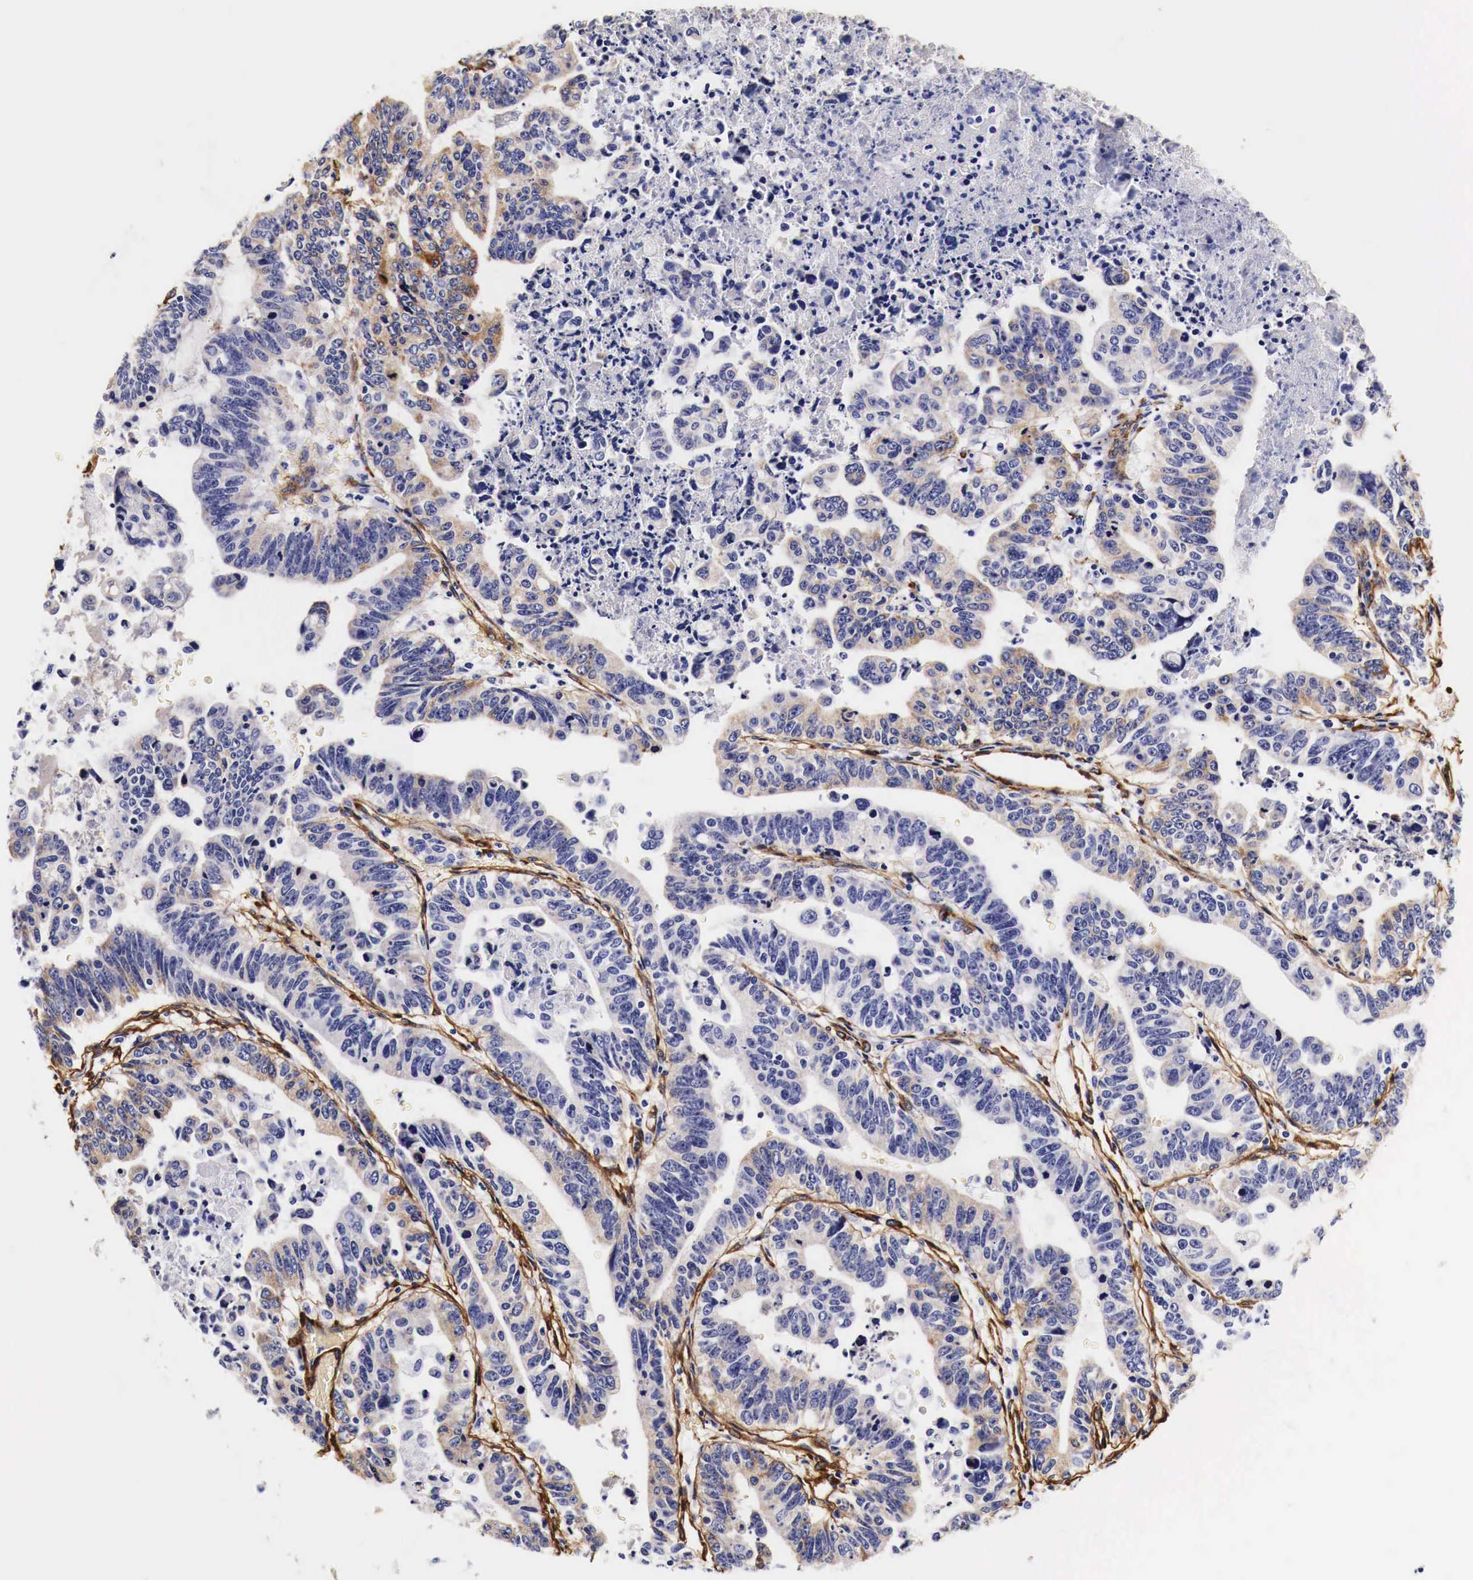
{"staining": {"intensity": "weak", "quantity": "<25%", "location": "cytoplasmic/membranous"}, "tissue": "stomach cancer", "cell_type": "Tumor cells", "image_type": "cancer", "snomed": [{"axis": "morphology", "description": "Adenocarcinoma, NOS"}, {"axis": "topography", "description": "Stomach, upper"}], "caption": "An immunohistochemistry histopathology image of stomach cancer is shown. There is no staining in tumor cells of stomach cancer.", "gene": "LAMB2", "patient": {"sex": "female", "age": 50}}